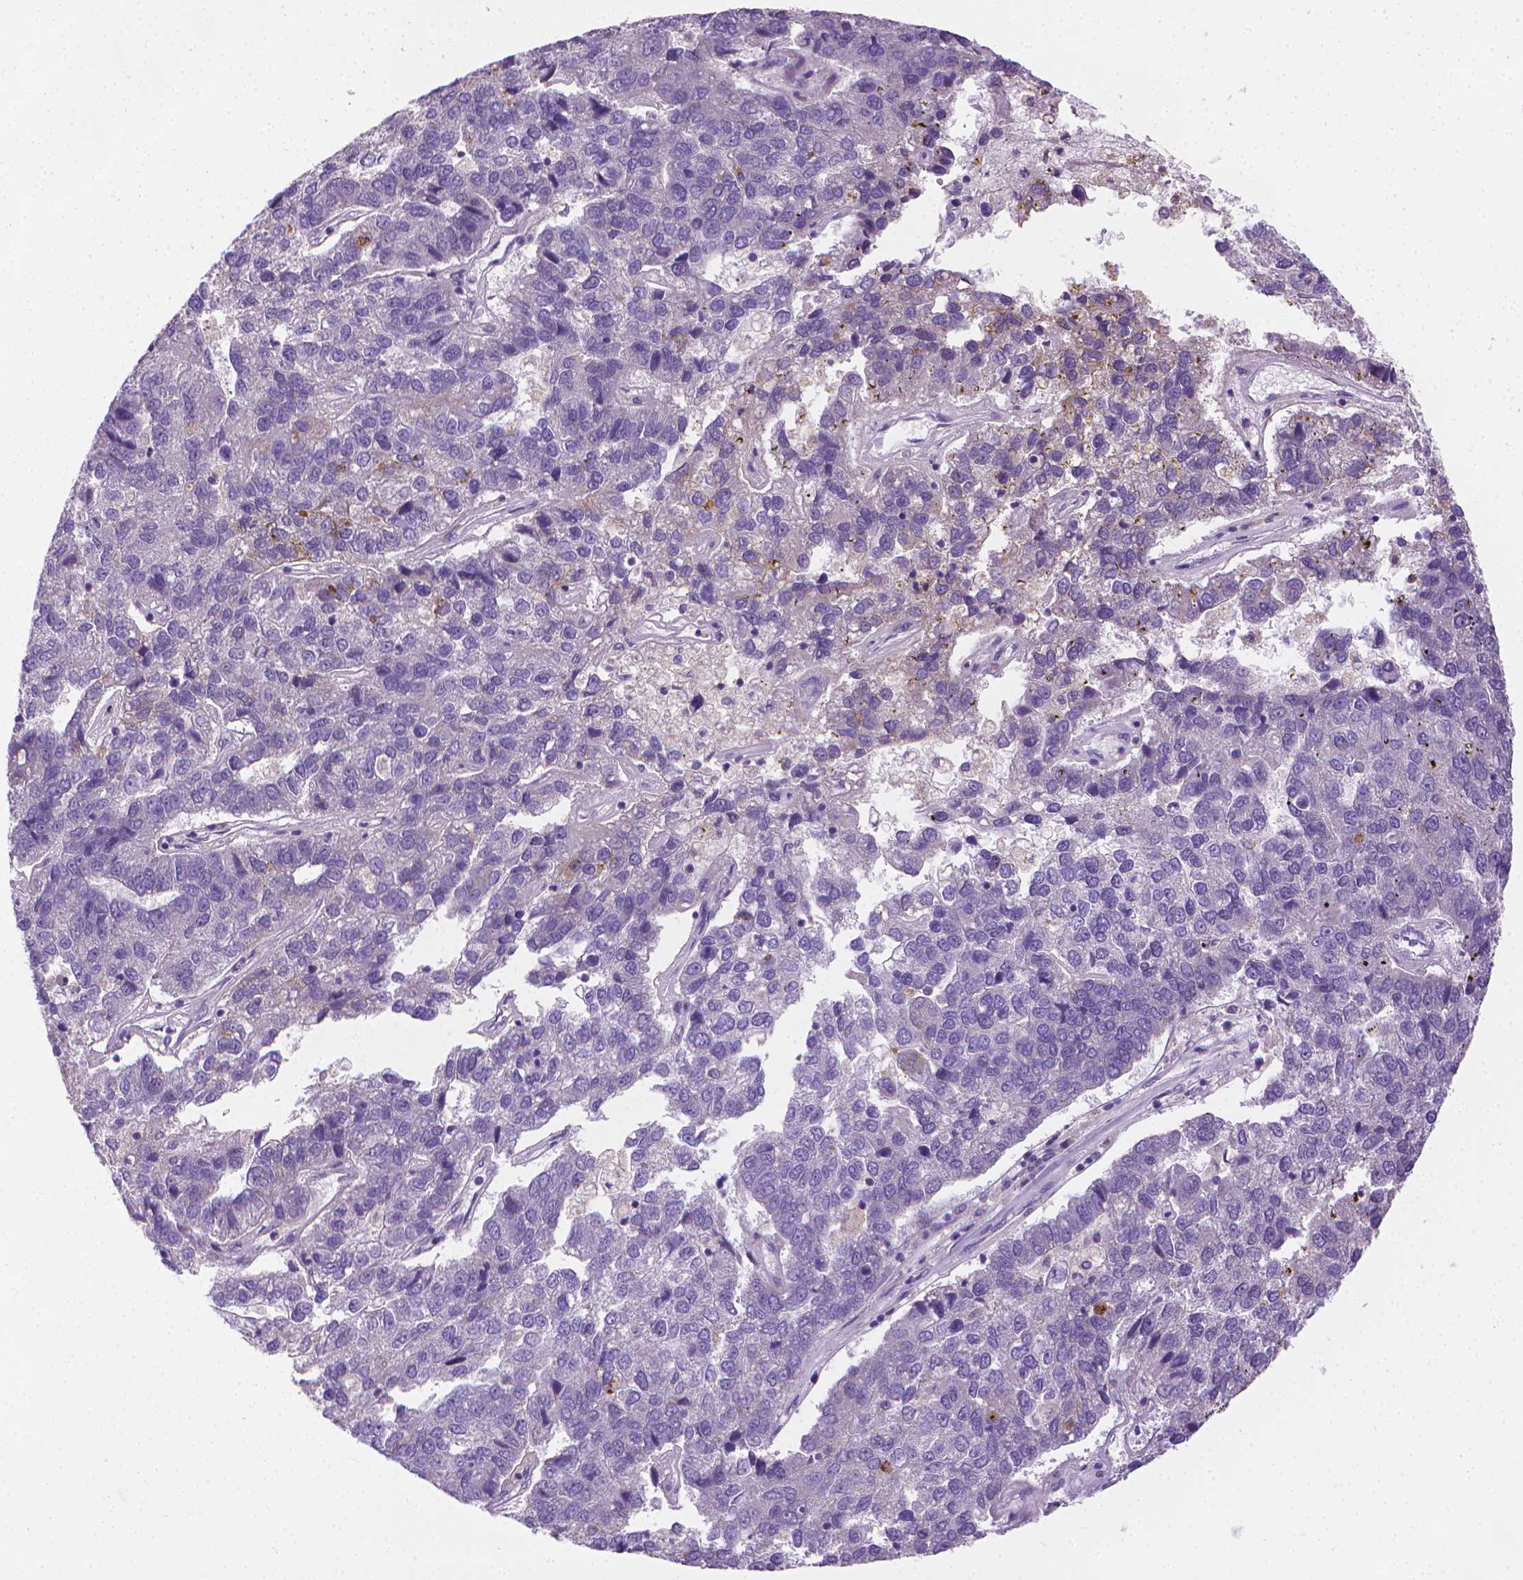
{"staining": {"intensity": "negative", "quantity": "none", "location": "none"}, "tissue": "pancreatic cancer", "cell_type": "Tumor cells", "image_type": "cancer", "snomed": [{"axis": "morphology", "description": "Adenocarcinoma, NOS"}, {"axis": "topography", "description": "Pancreas"}], "caption": "Tumor cells show no significant expression in pancreatic adenocarcinoma.", "gene": "SLC51B", "patient": {"sex": "female", "age": 61}}